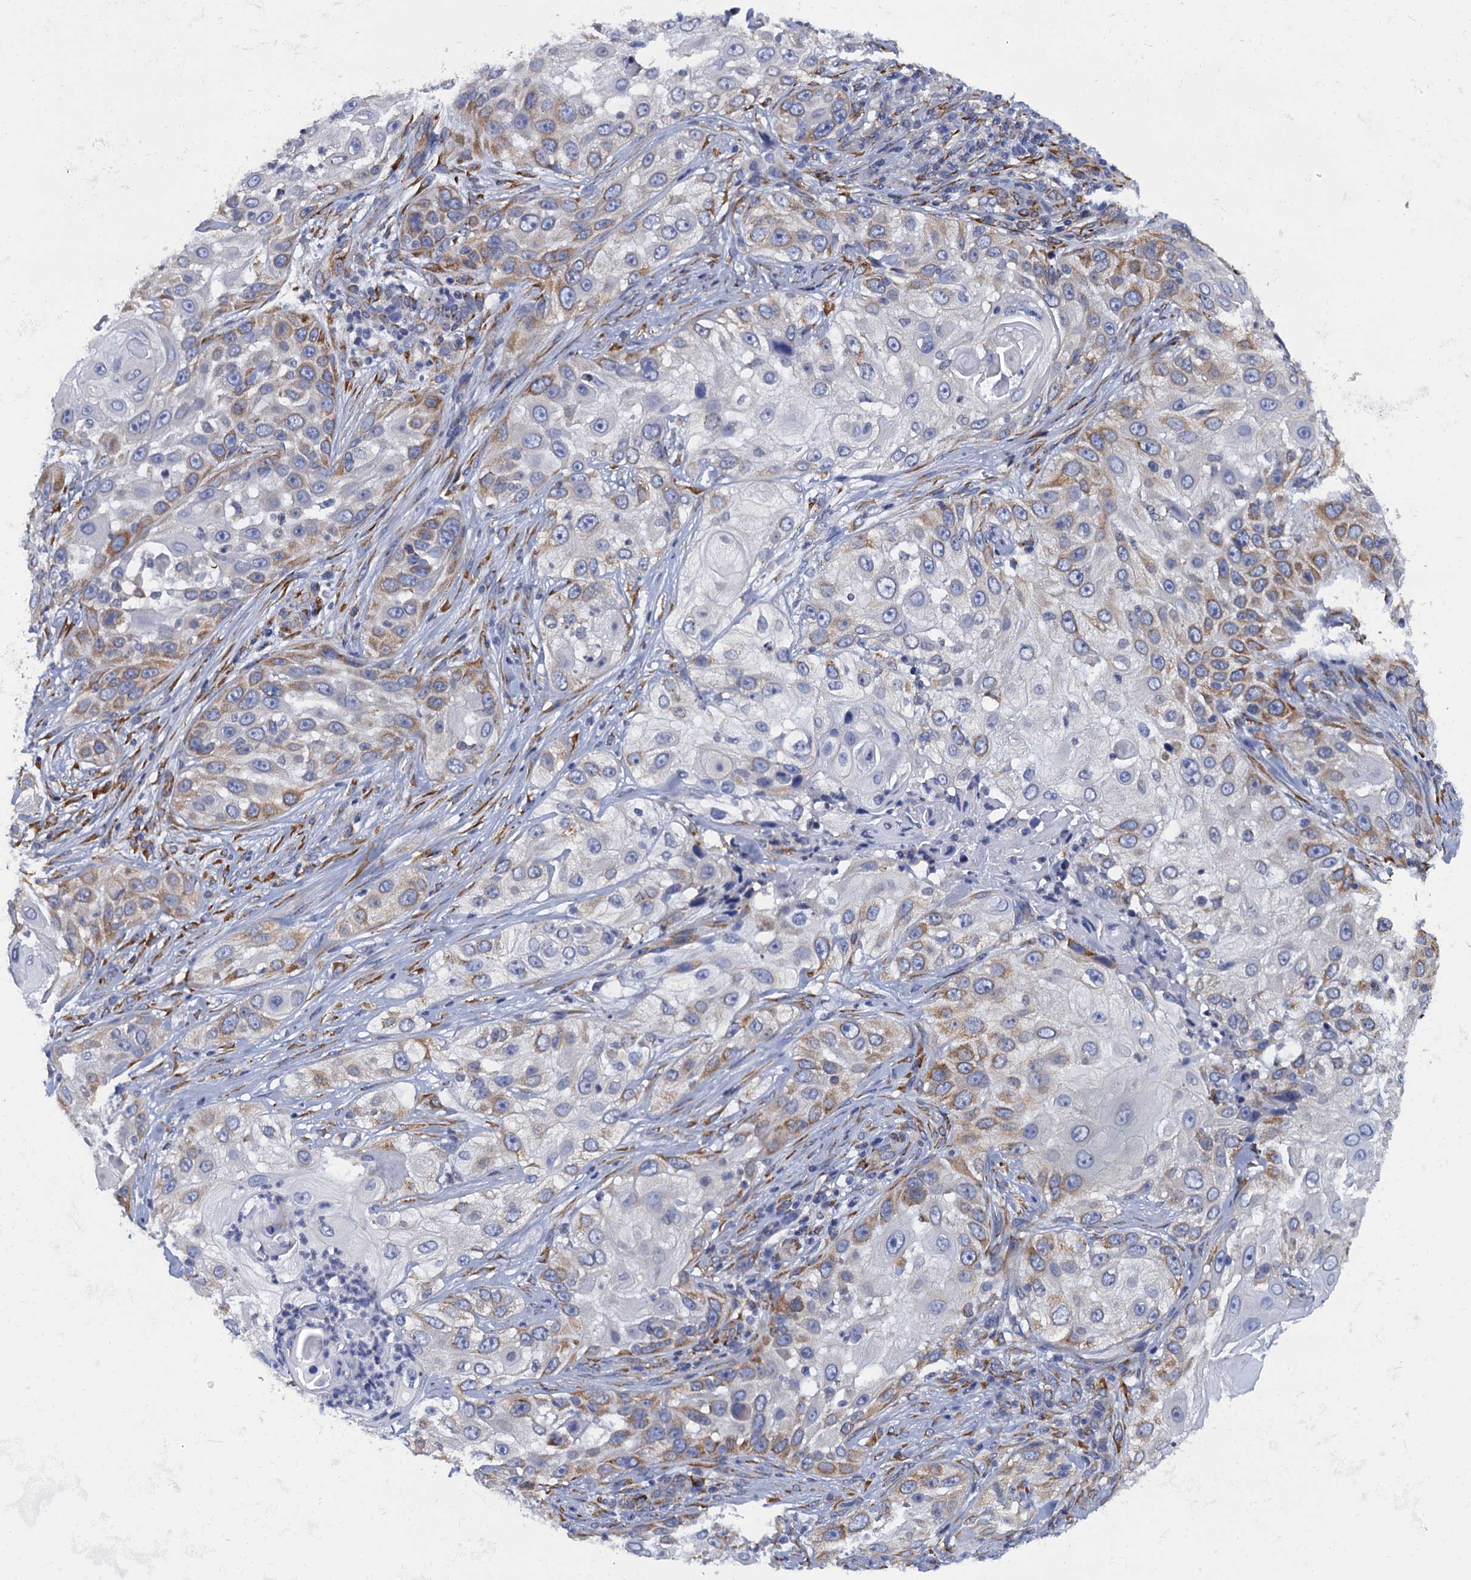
{"staining": {"intensity": "moderate", "quantity": "<25%", "location": "cytoplasmic/membranous"}, "tissue": "skin cancer", "cell_type": "Tumor cells", "image_type": "cancer", "snomed": [{"axis": "morphology", "description": "Squamous cell carcinoma, NOS"}, {"axis": "topography", "description": "Skin"}], "caption": "The immunohistochemical stain highlights moderate cytoplasmic/membranous expression in tumor cells of skin squamous cell carcinoma tissue. (DAB (3,3'-diaminobenzidine) IHC, brown staining for protein, blue staining for nuclei).", "gene": "POGLUT3", "patient": {"sex": "female", "age": 44}}